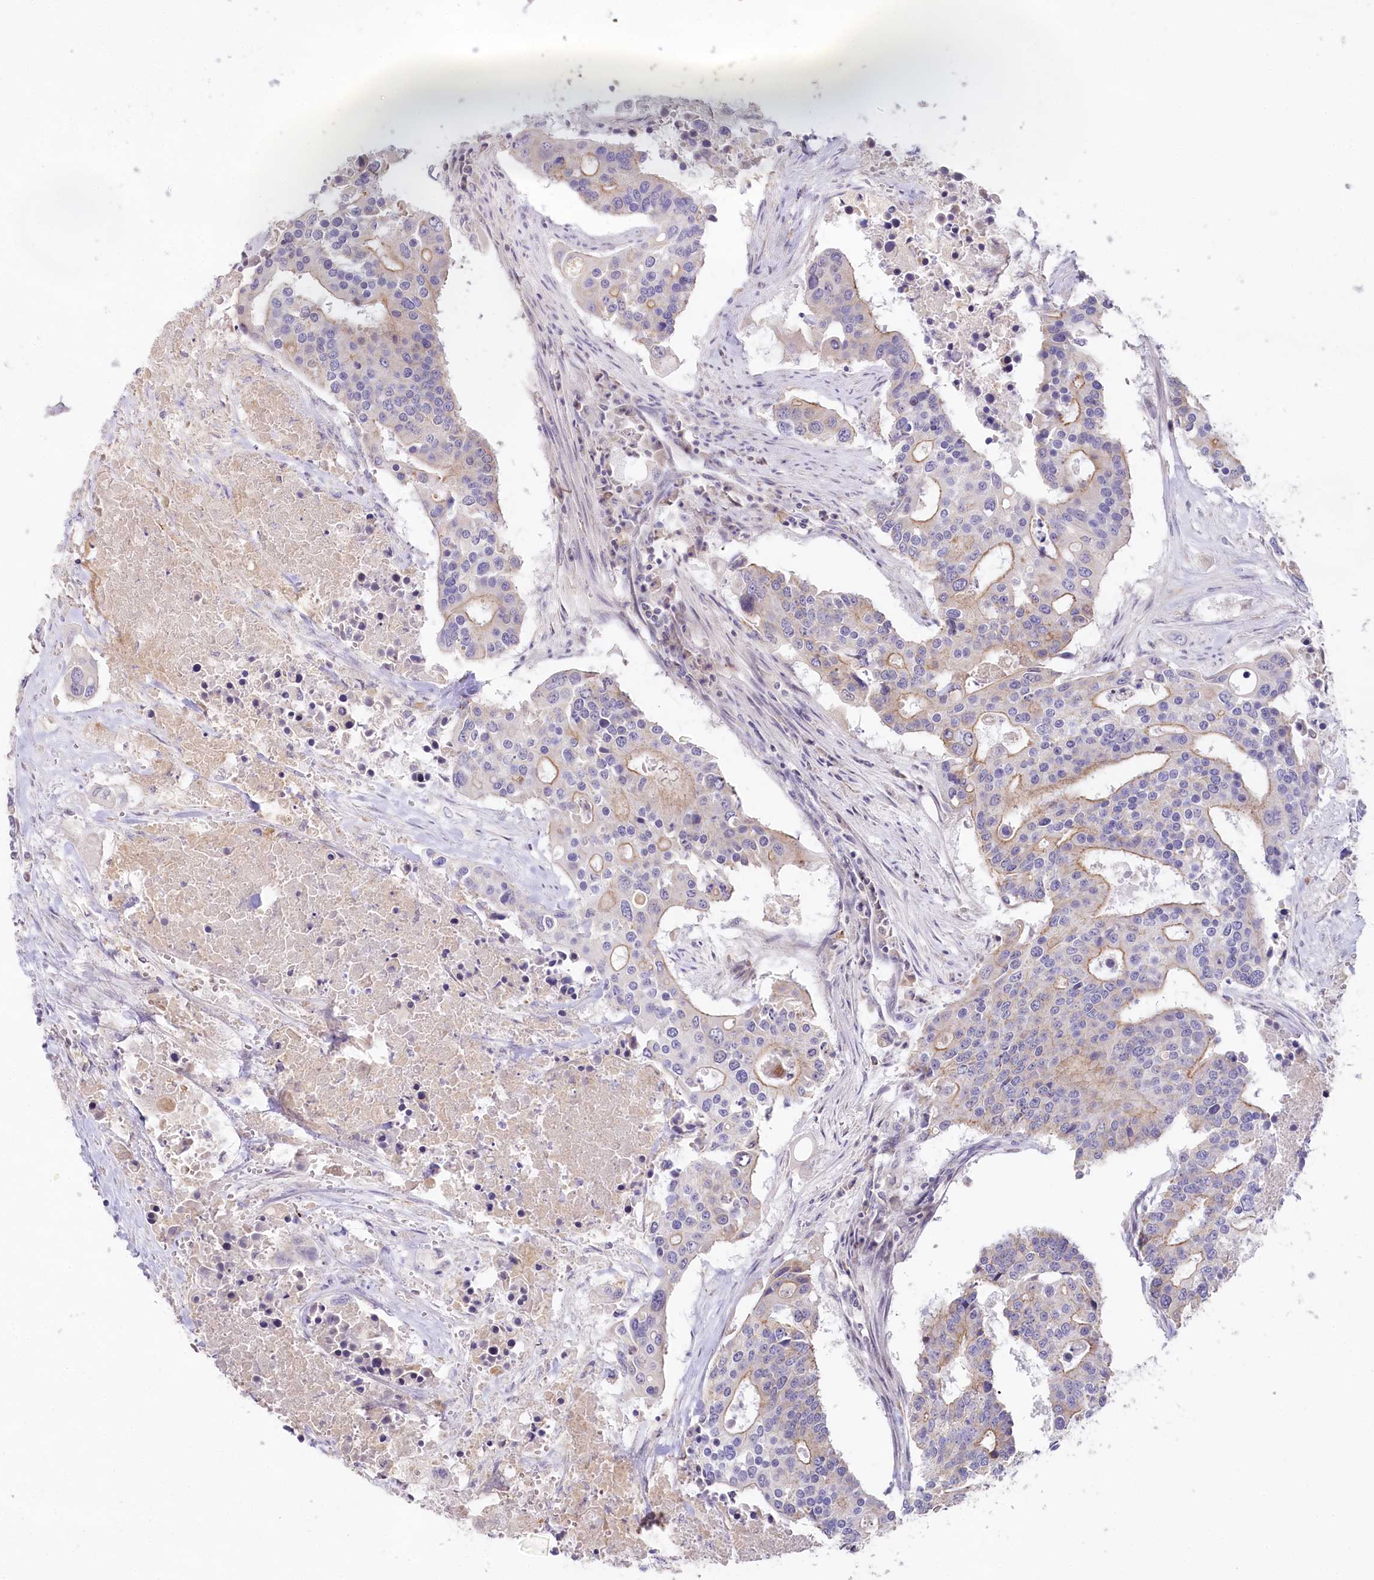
{"staining": {"intensity": "weak", "quantity": "<25%", "location": "cytoplasmic/membranous"}, "tissue": "colorectal cancer", "cell_type": "Tumor cells", "image_type": "cancer", "snomed": [{"axis": "morphology", "description": "Adenocarcinoma, NOS"}, {"axis": "topography", "description": "Colon"}], "caption": "Micrograph shows no protein expression in tumor cells of adenocarcinoma (colorectal) tissue.", "gene": "SLC6A11", "patient": {"sex": "male", "age": 77}}